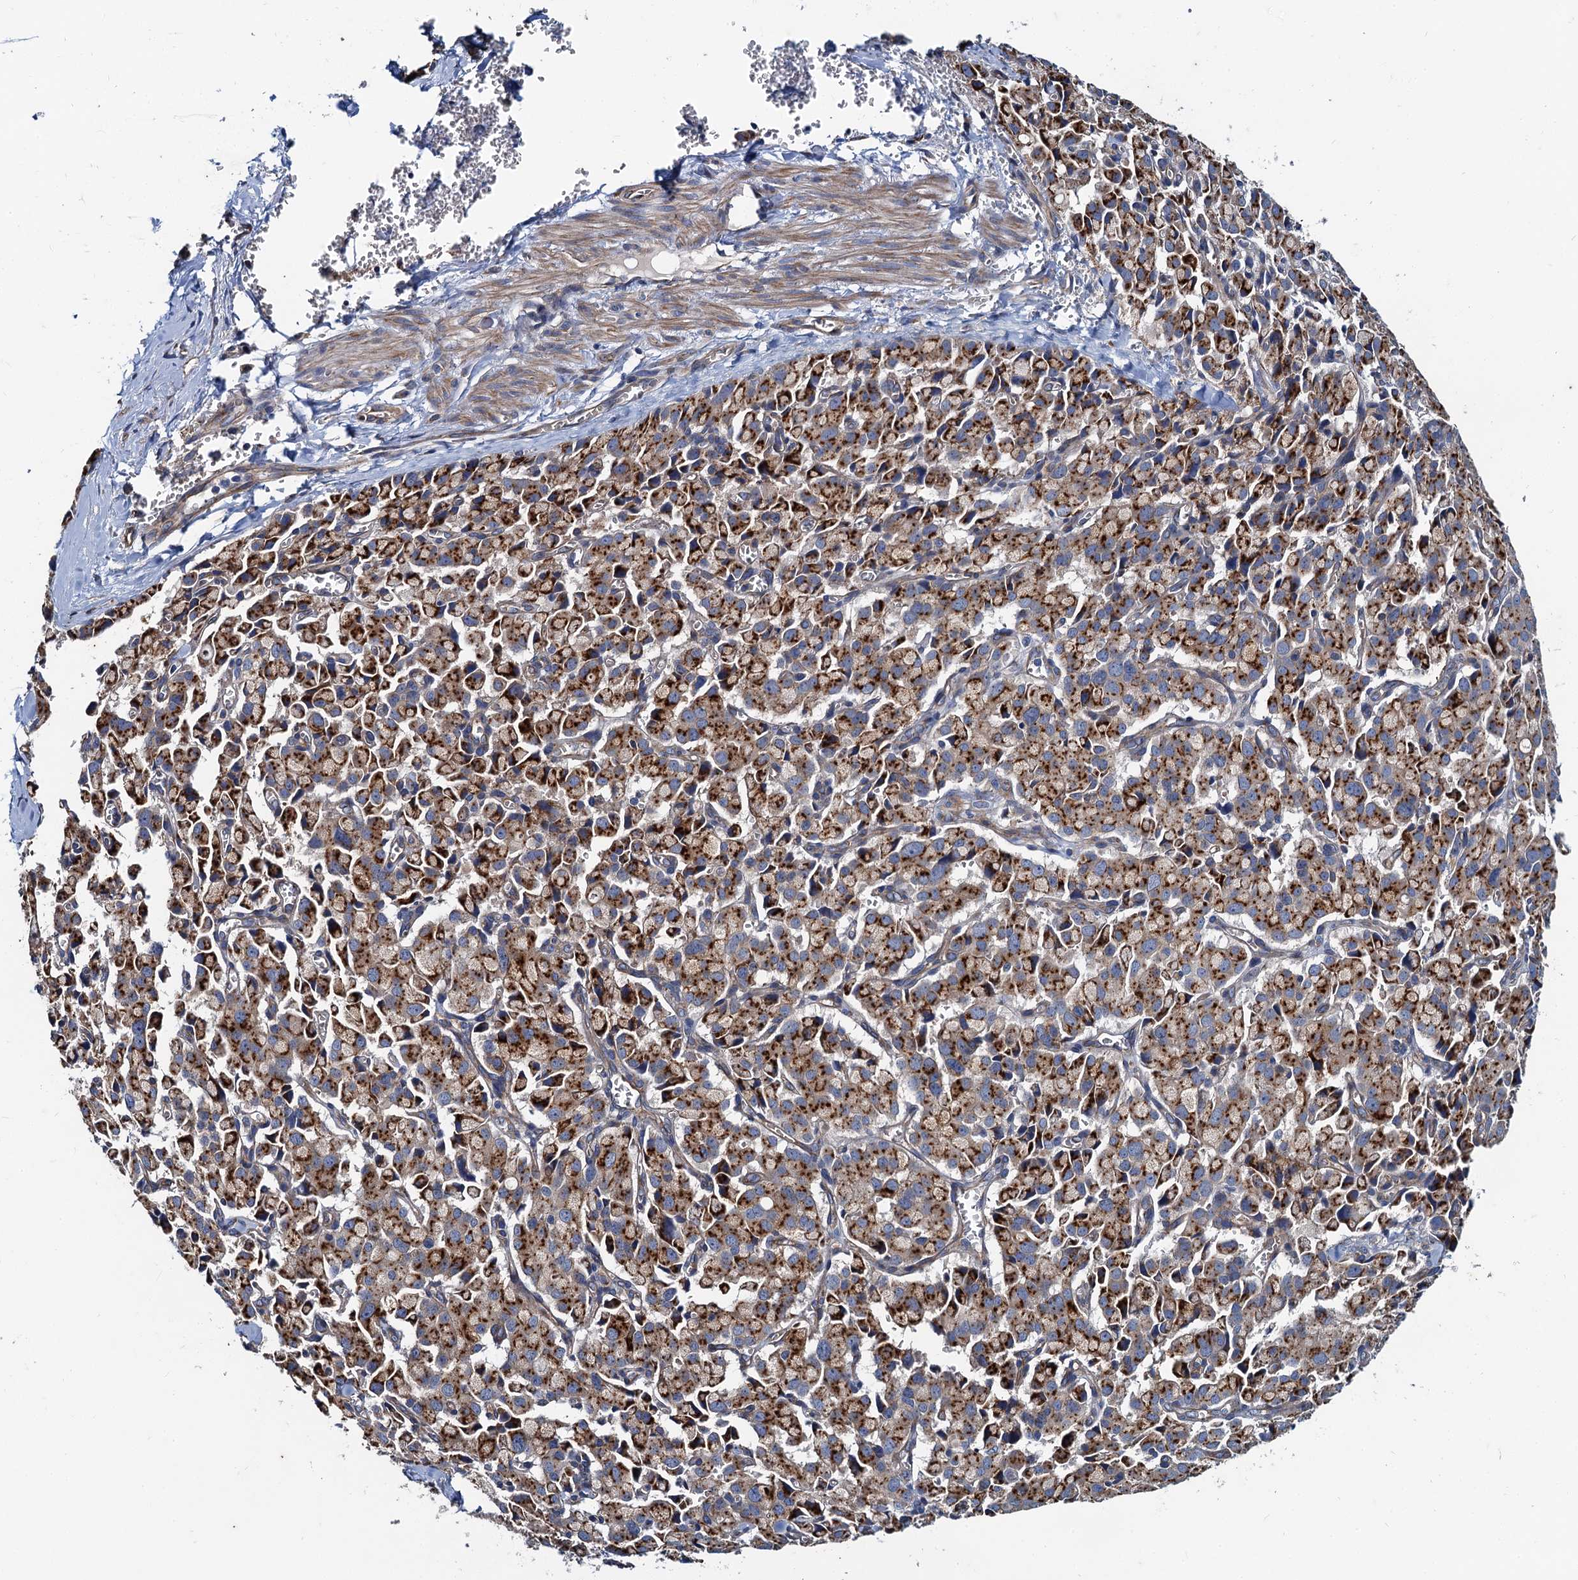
{"staining": {"intensity": "strong", "quantity": "25%-75%", "location": "cytoplasmic/membranous"}, "tissue": "pancreatic cancer", "cell_type": "Tumor cells", "image_type": "cancer", "snomed": [{"axis": "morphology", "description": "Adenocarcinoma, NOS"}, {"axis": "topography", "description": "Pancreas"}], "caption": "Pancreatic adenocarcinoma tissue demonstrates strong cytoplasmic/membranous expression in about 25%-75% of tumor cells", "gene": "NGRN", "patient": {"sex": "male", "age": 65}}